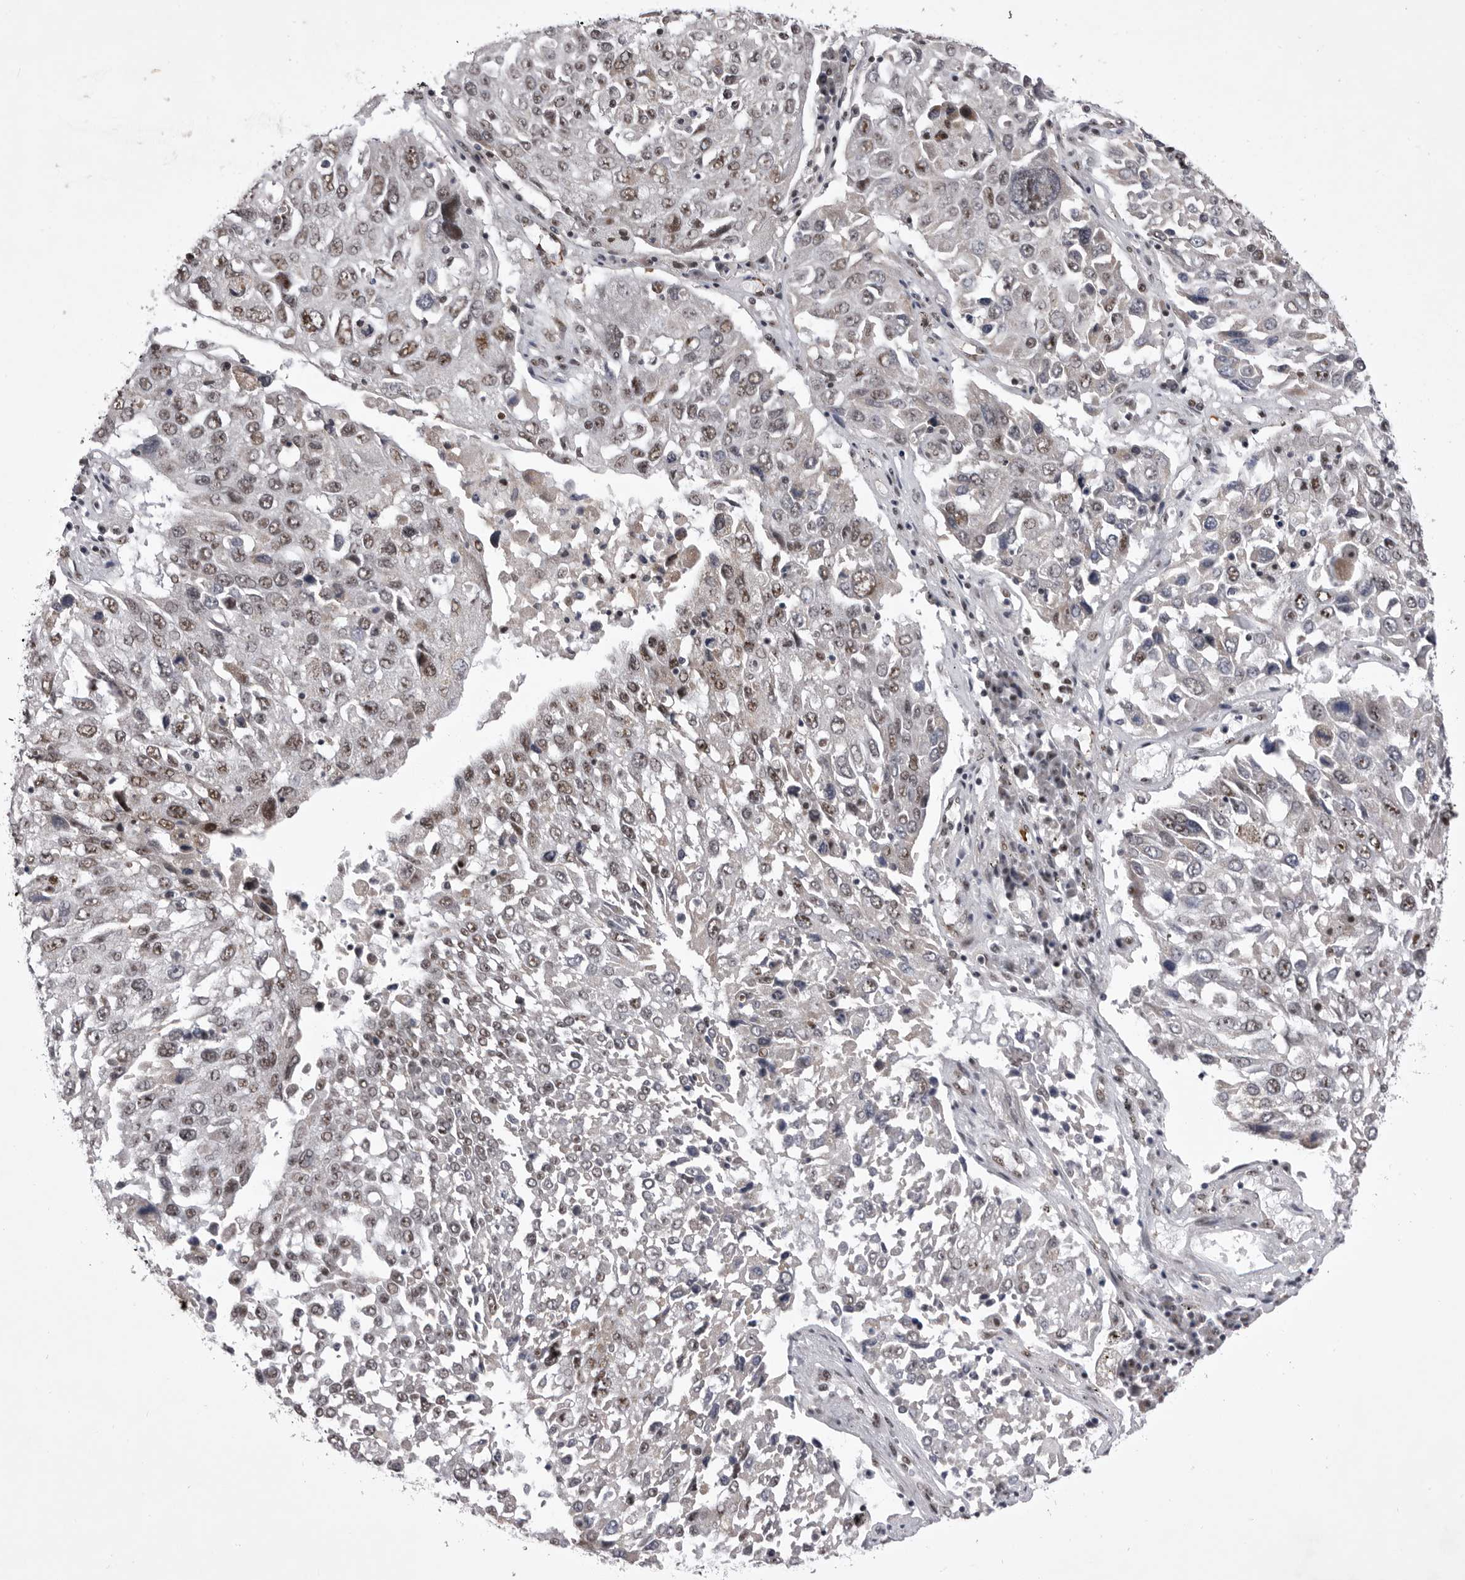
{"staining": {"intensity": "weak", "quantity": ">75%", "location": "nuclear"}, "tissue": "lung cancer", "cell_type": "Tumor cells", "image_type": "cancer", "snomed": [{"axis": "morphology", "description": "Squamous cell carcinoma, NOS"}, {"axis": "topography", "description": "Lung"}], "caption": "Tumor cells show low levels of weak nuclear expression in about >75% of cells in human lung squamous cell carcinoma.", "gene": "PRPF3", "patient": {"sex": "male", "age": 65}}